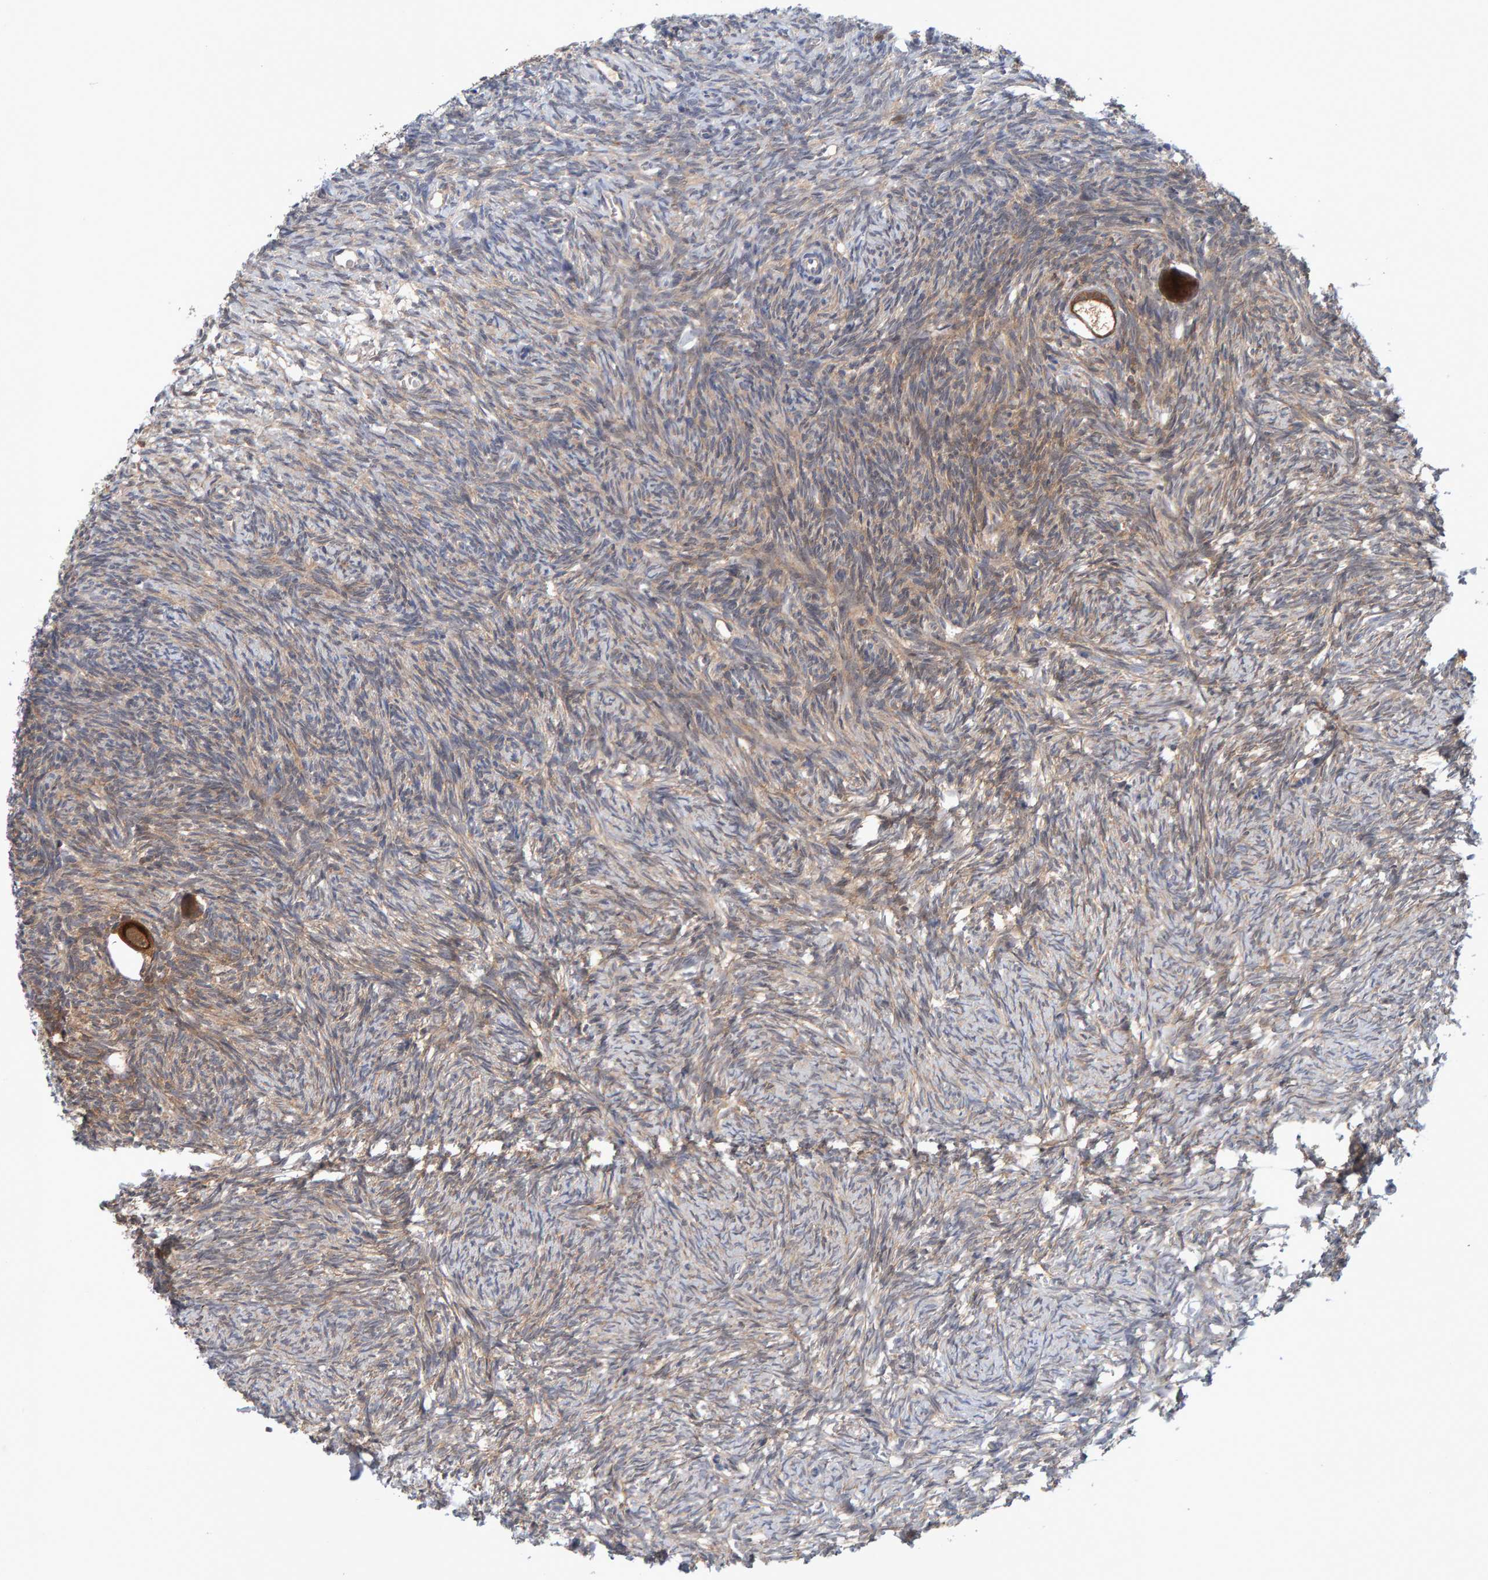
{"staining": {"intensity": "moderate", "quantity": ">75%", "location": "cytoplasmic/membranous"}, "tissue": "ovary", "cell_type": "Follicle cells", "image_type": "normal", "snomed": [{"axis": "morphology", "description": "Normal tissue, NOS"}, {"axis": "topography", "description": "Ovary"}], "caption": "Follicle cells show medium levels of moderate cytoplasmic/membranous staining in about >75% of cells in benign ovary. (DAB (3,3'-diaminobenzidine) IHC, brown staining for protein, blue staining for nuclei).", "gene": "TATDN1", "patient": {"sex": "female", "age": 34}}